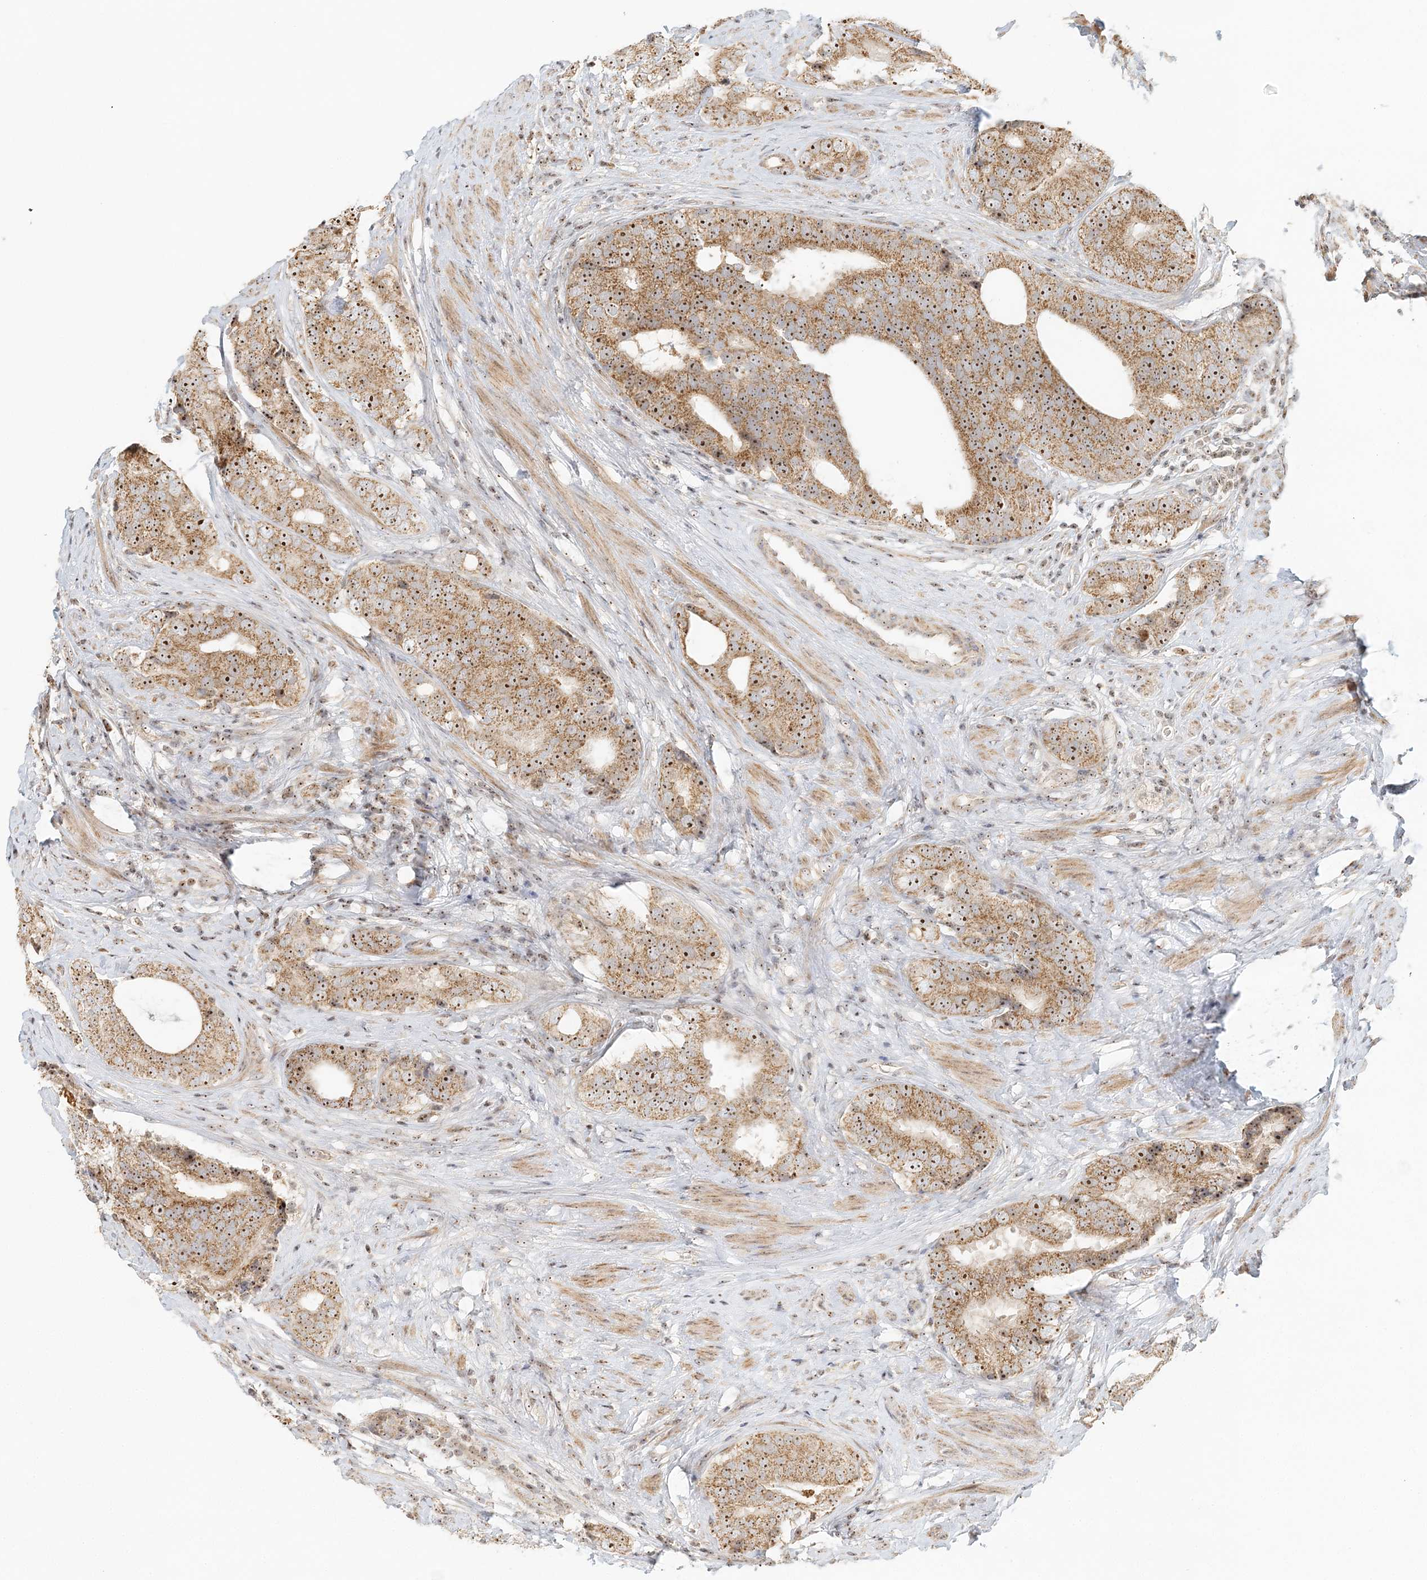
{"staining": {"intensity": "strong", "quantity": ">75%", "location": "cytoplasmic/membranous,nuclear"}, "tissue": "prostate cancer", "cell_type": "Tumor cells", "image_type": "cancer", "snomed": [{"axis": "morphology", "description": "Adenocarcinoma, High grade"}, {"axis": "topography", "description": "Prostate"}], "caption": "The histopathology image shows a brown stain indicating the presence of a protein in the cytoplasmic/membranous and nuclear of tumor cells in adenocarcinoma (high-grade) (prostate).", "gene": "UBE2F", "patient": {"sex": "male", "age": 56}}